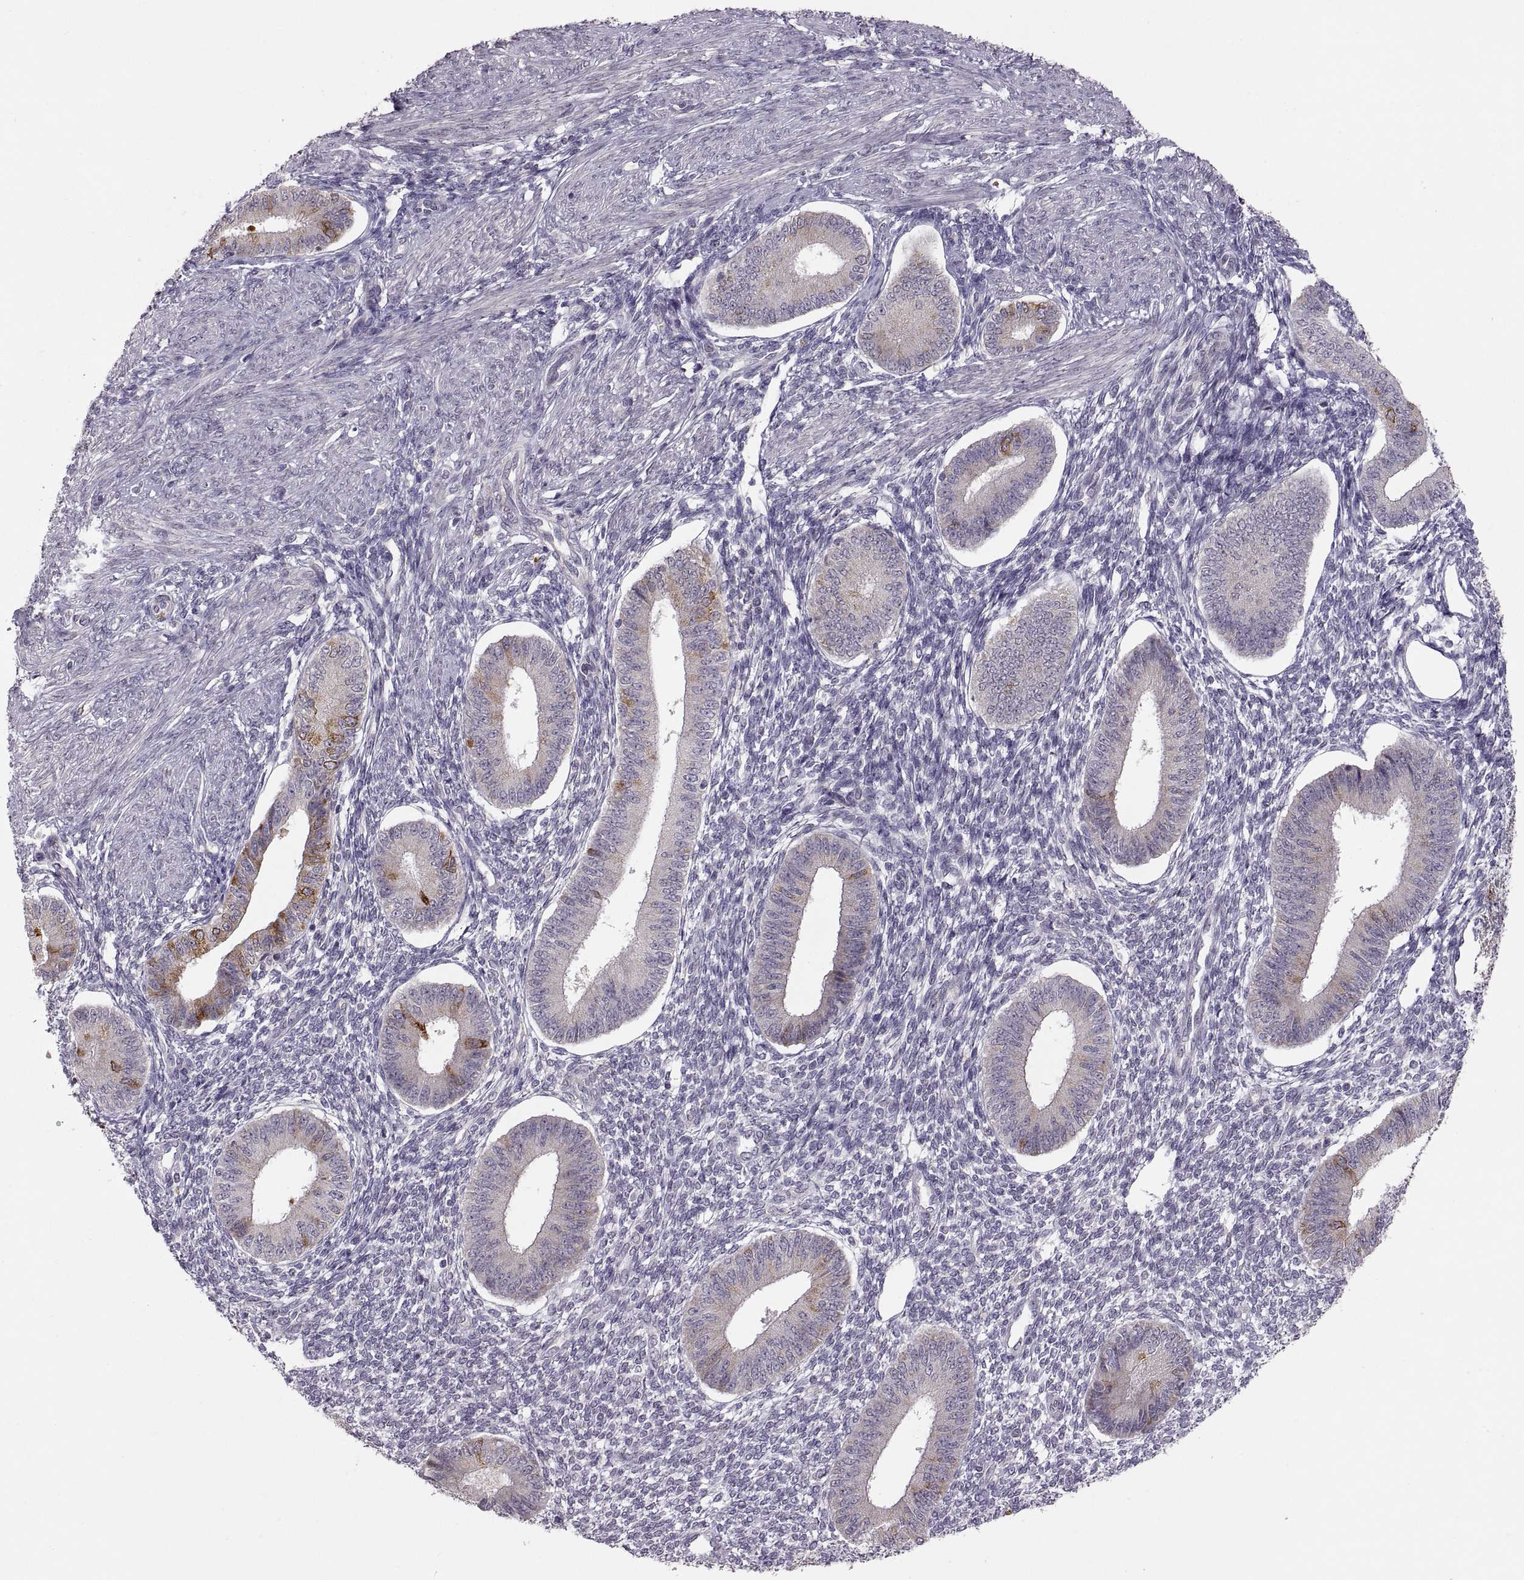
{"staining": {"intensity": "negative", "quantity": "none", "location": "none"}, "tissue": "endometrium", "cell_type": "Cells in endometrial stroma", "image_type": "normal", "snomed": [{"axis": "morphology", "description": "Normal tissue, NOS"}, {"axis": "topography", "description": "Endometrium"}], "caption": "This photomicrograph is of normal endometrium stained with IHC to label a protein in brown with the nuclei are counter-stained blue. There is no staining in cells in endometrial stroma.", "gene": "HMGCR", "patient": {"sex": "female", "age": 39}}